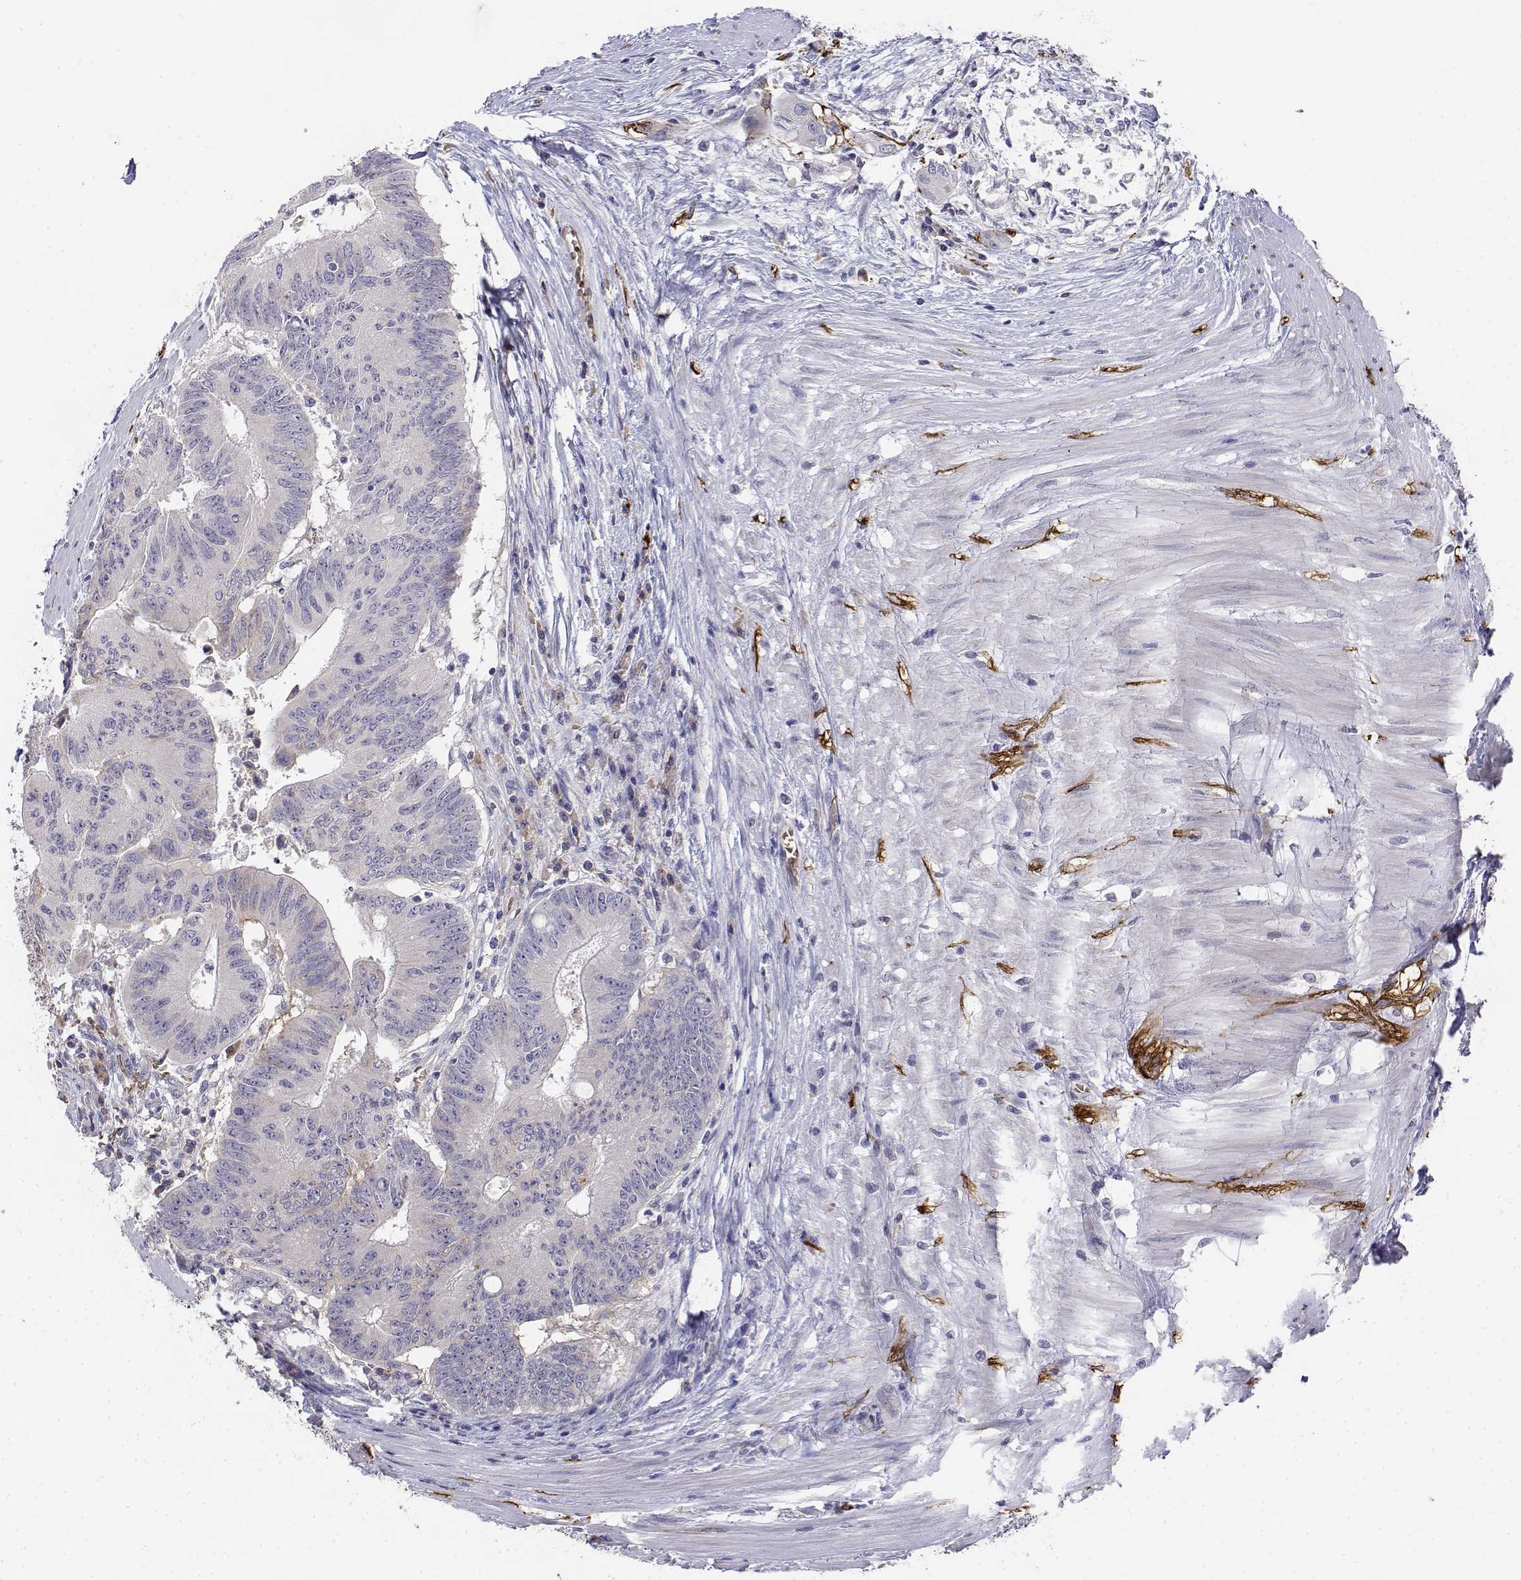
{"staining": {"intensity": "negative", "quantity": "none", "location": "none"}, "tissue": "colorectal cancer", "cell_type": "Tumor cells", "image_type": "cancer", "snomed": [{"axis": "morphology", "description": "Adenocarcinoma, NOS"}, {"axis": "topography", "description": "Rectum"}], "caption": "Immunohistochemistry (IHC) of colorectal adenocarcinoma displays no positivity in tumor cells. (DAB immunohistochemistry (IHC) with hematoxylin counter stain).", "gene": "CADM1", "patient": {"sex": "male", "age": 59}}